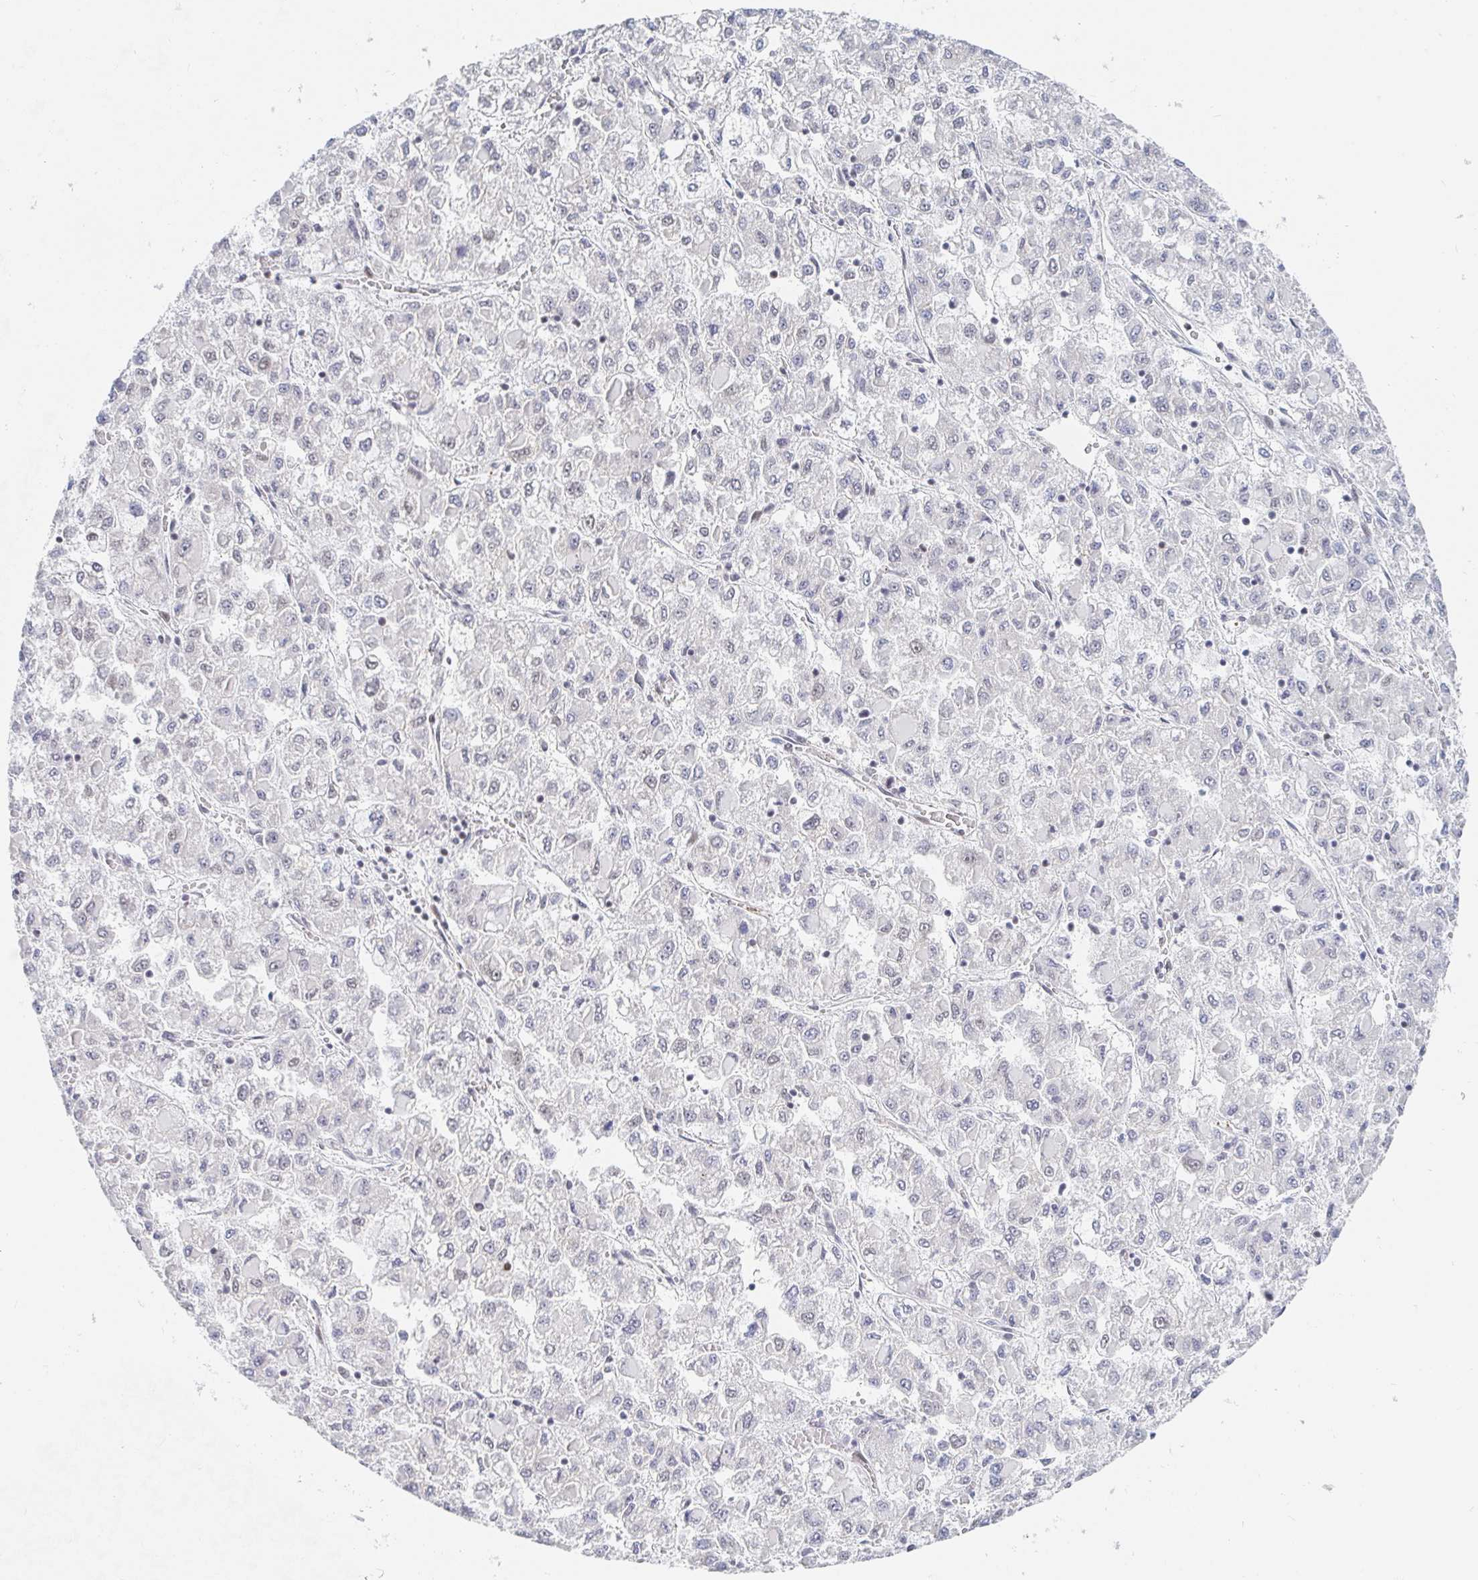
{"staining": {"intensity": "negative", "quantity": "none", "location": "none"}, "tissue": "liver cancer", "cell_type": "Tumor cells", "image_type": "cancer", "snomed": [{"axis": "morphology", "description": "Carcinoma, Hepatocellular, NOS"}, {"axis": "topography", "description": "Liver"}], "caption": "This histopathology image is of hepatocellular carcinoma (liver) stained with immunohistochemistry to label a protein in brown with the nuclei are counter-stained blue. There is no staining in tumor cells.", "gene": "CHD2", "patient": {"sex": "male", "age": 40}}